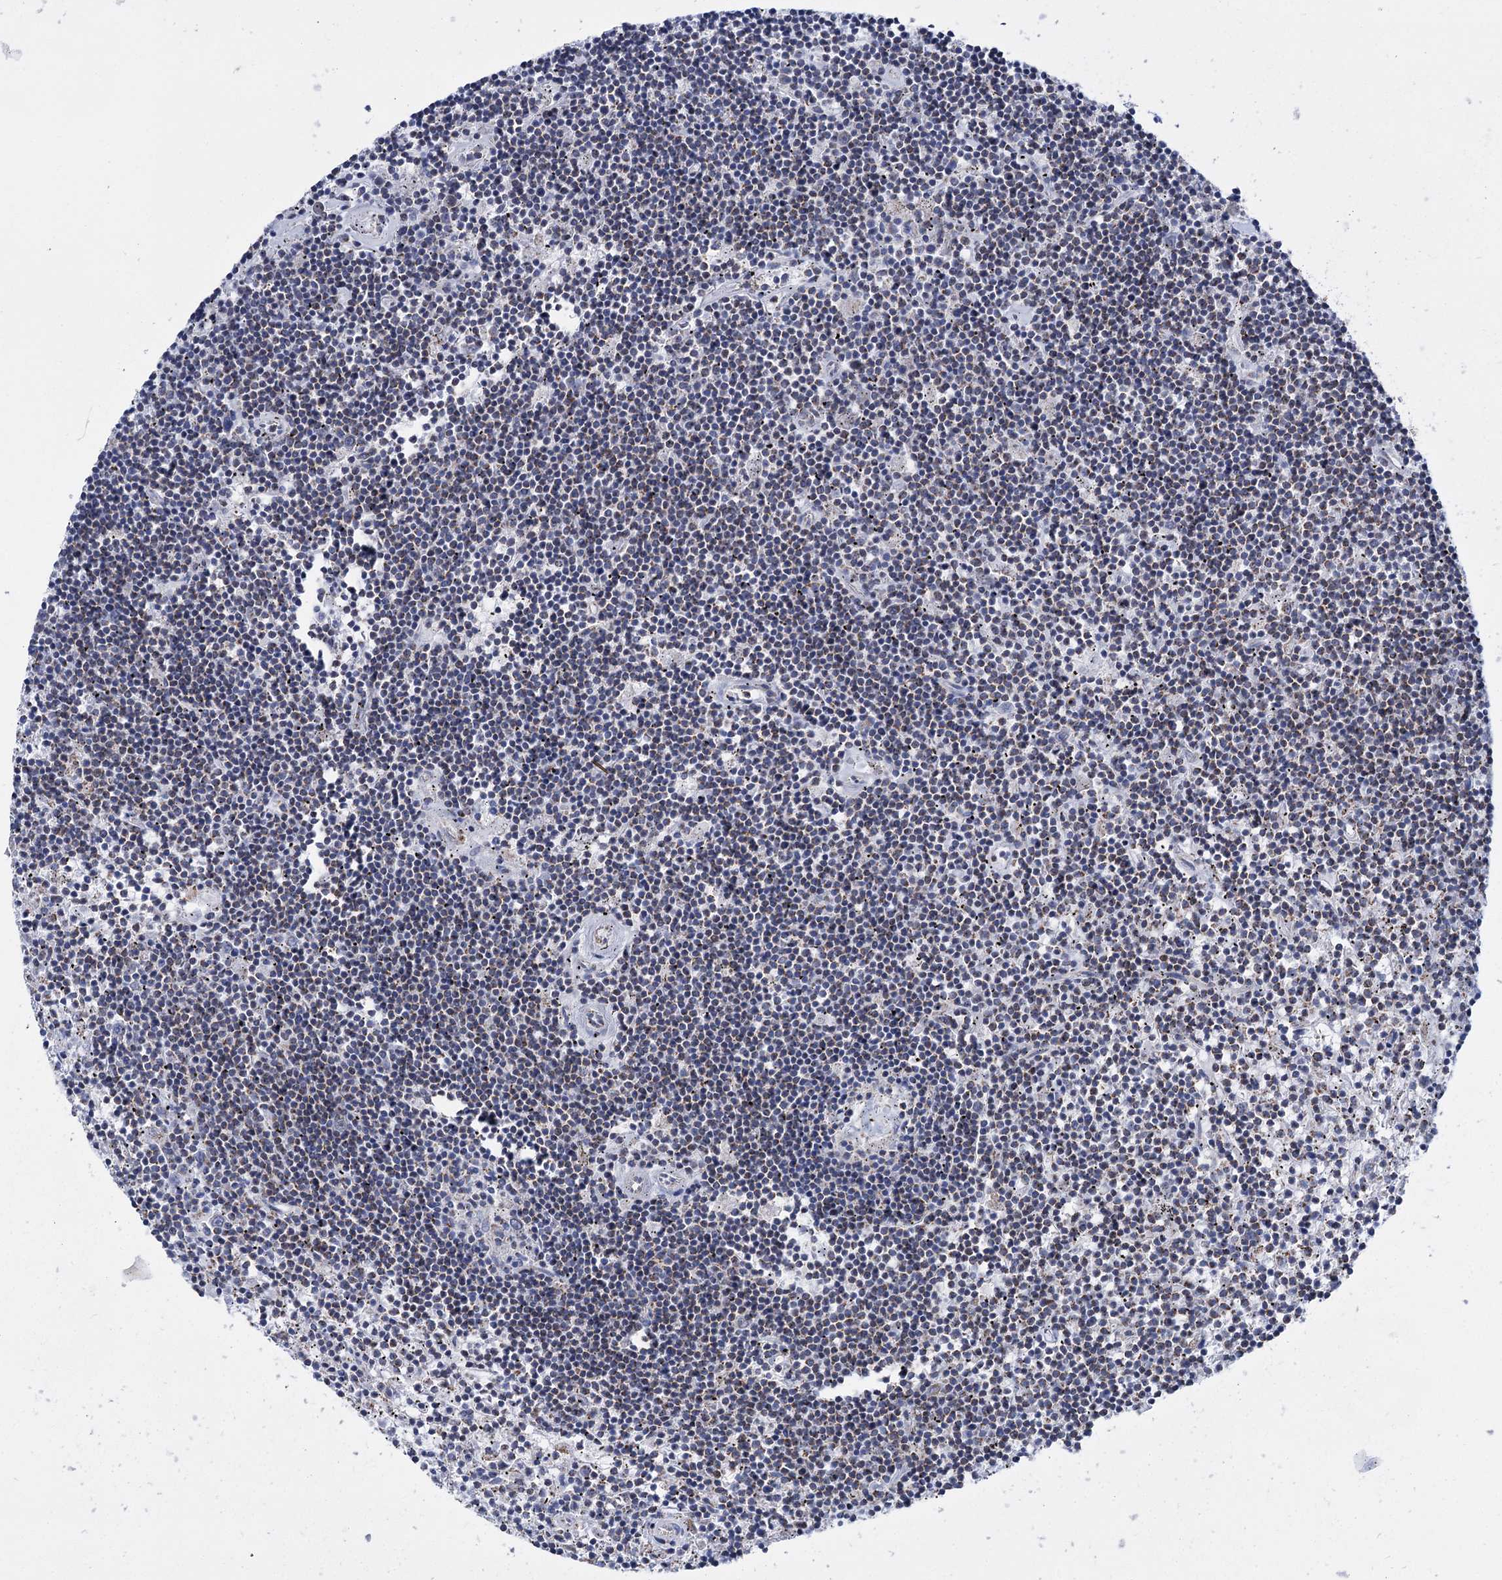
{"staining": {"intensity": "negative", "quantity": "none", "location": "none"}, "tissue": "lymphoma", "cell_type": "Tumor cells", "image_type": "cancer", "snomed": [{"axis": "morphology", "description": "Malignant lymphoma, non-Hodgkin's type, Low grade"}, {"axis": "topography", "description": "Spleen"}], "caption": "Immunohistochemical staining of human lymphoma shows no significant staining in tumor cells.", "gene": "MORN3", "patient": {"sex": "male", "age": 76}}